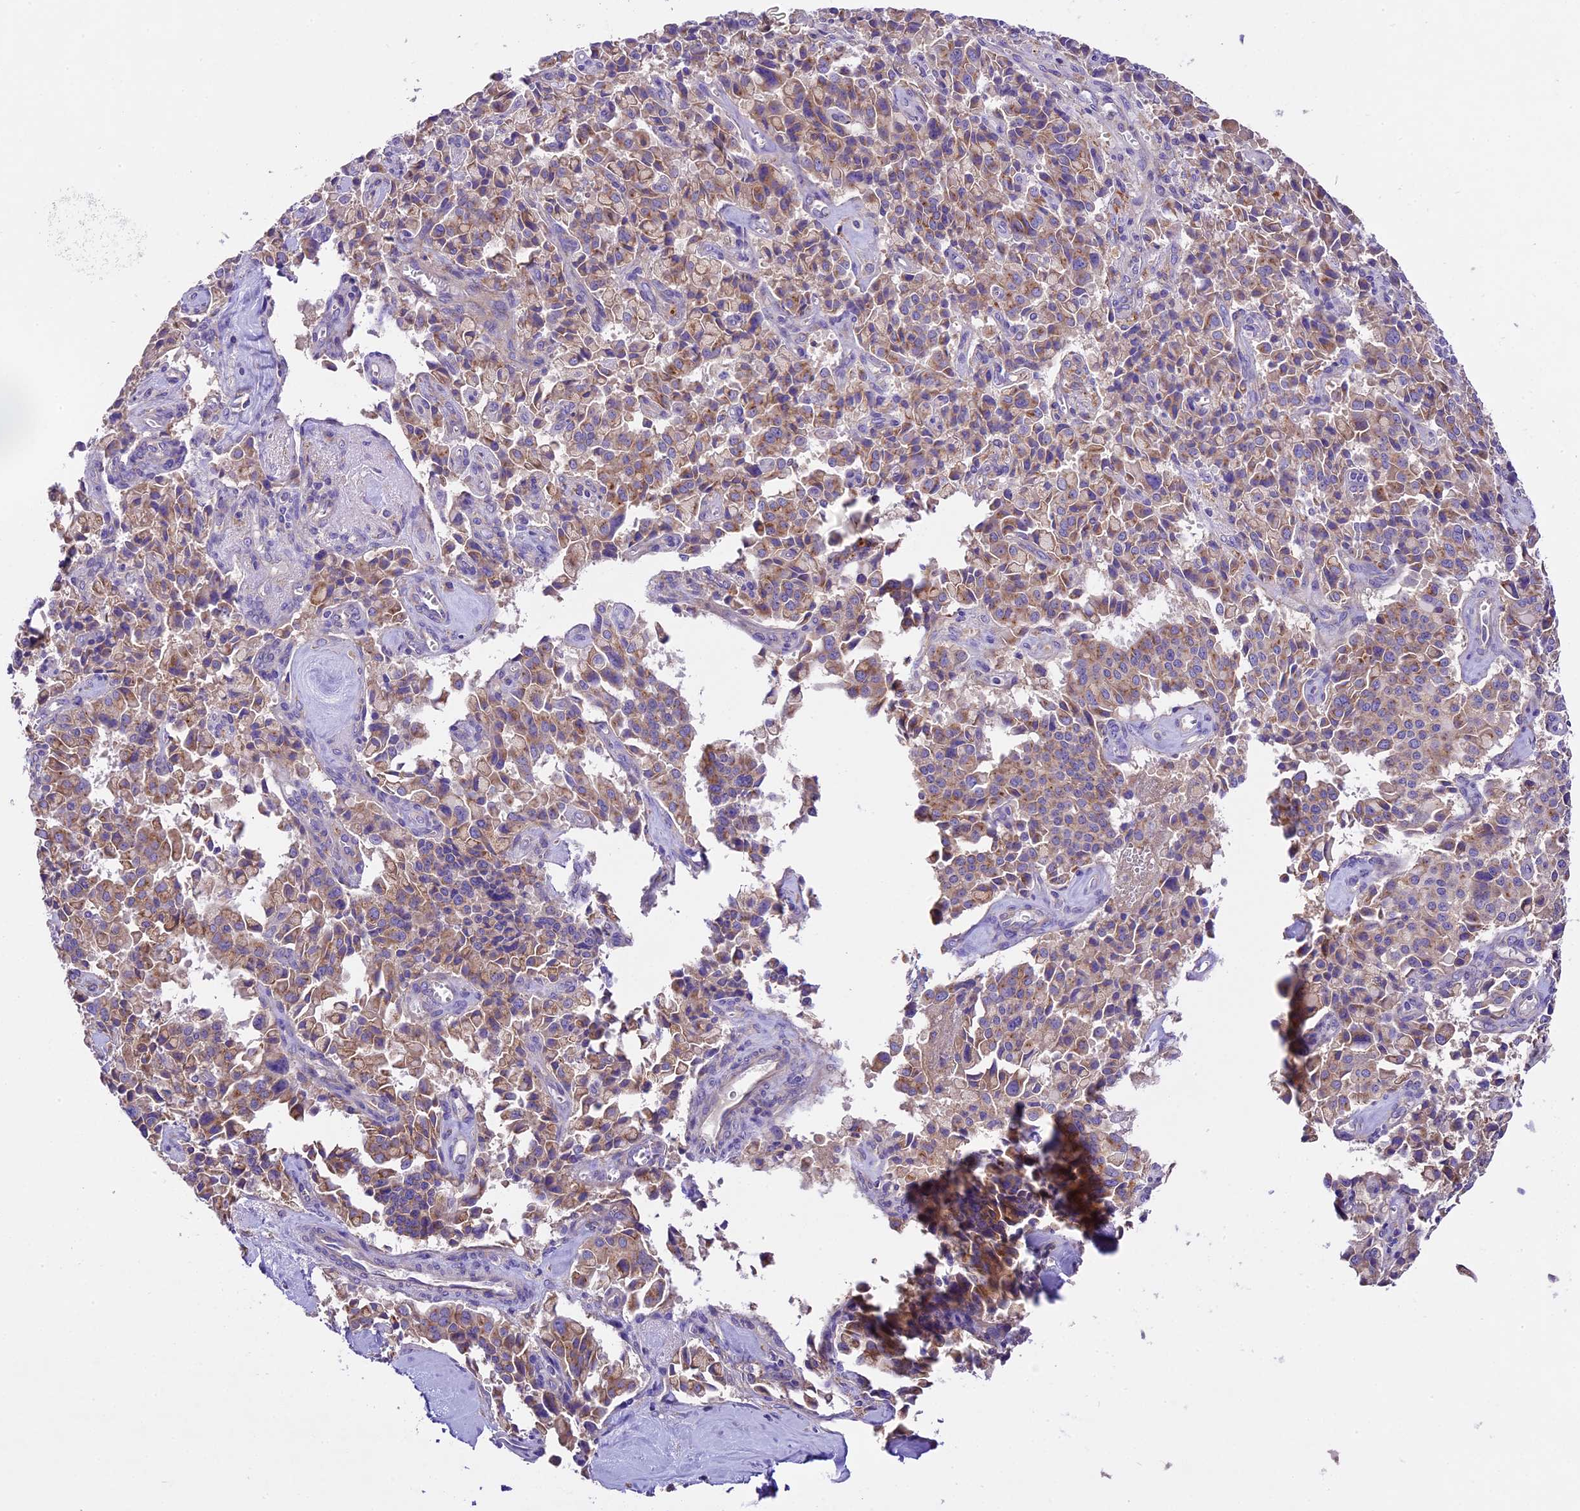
{"staining": {"intensity": "weak", "quantity": ">75%", "location": "cytoplasmic/membranous"}, "tissue": "pancreatic cancer", "cell_type": "Tumor cells", "image_type": "cancer", "snomed": [{"axis": "morphology", "description": "Adenocarcinoma, NOS"}, {"axis": "topography", "description": "Pancreas"}], "caption": "IHC histopathology image of pancreatic cancer stained for a protein (brown), which reveals low levels of weak cytoplasmic/membranous expression in about >75% of tumor cells.", "gene": "PEMT", "patient": {"sex": "male", "age": 65}}